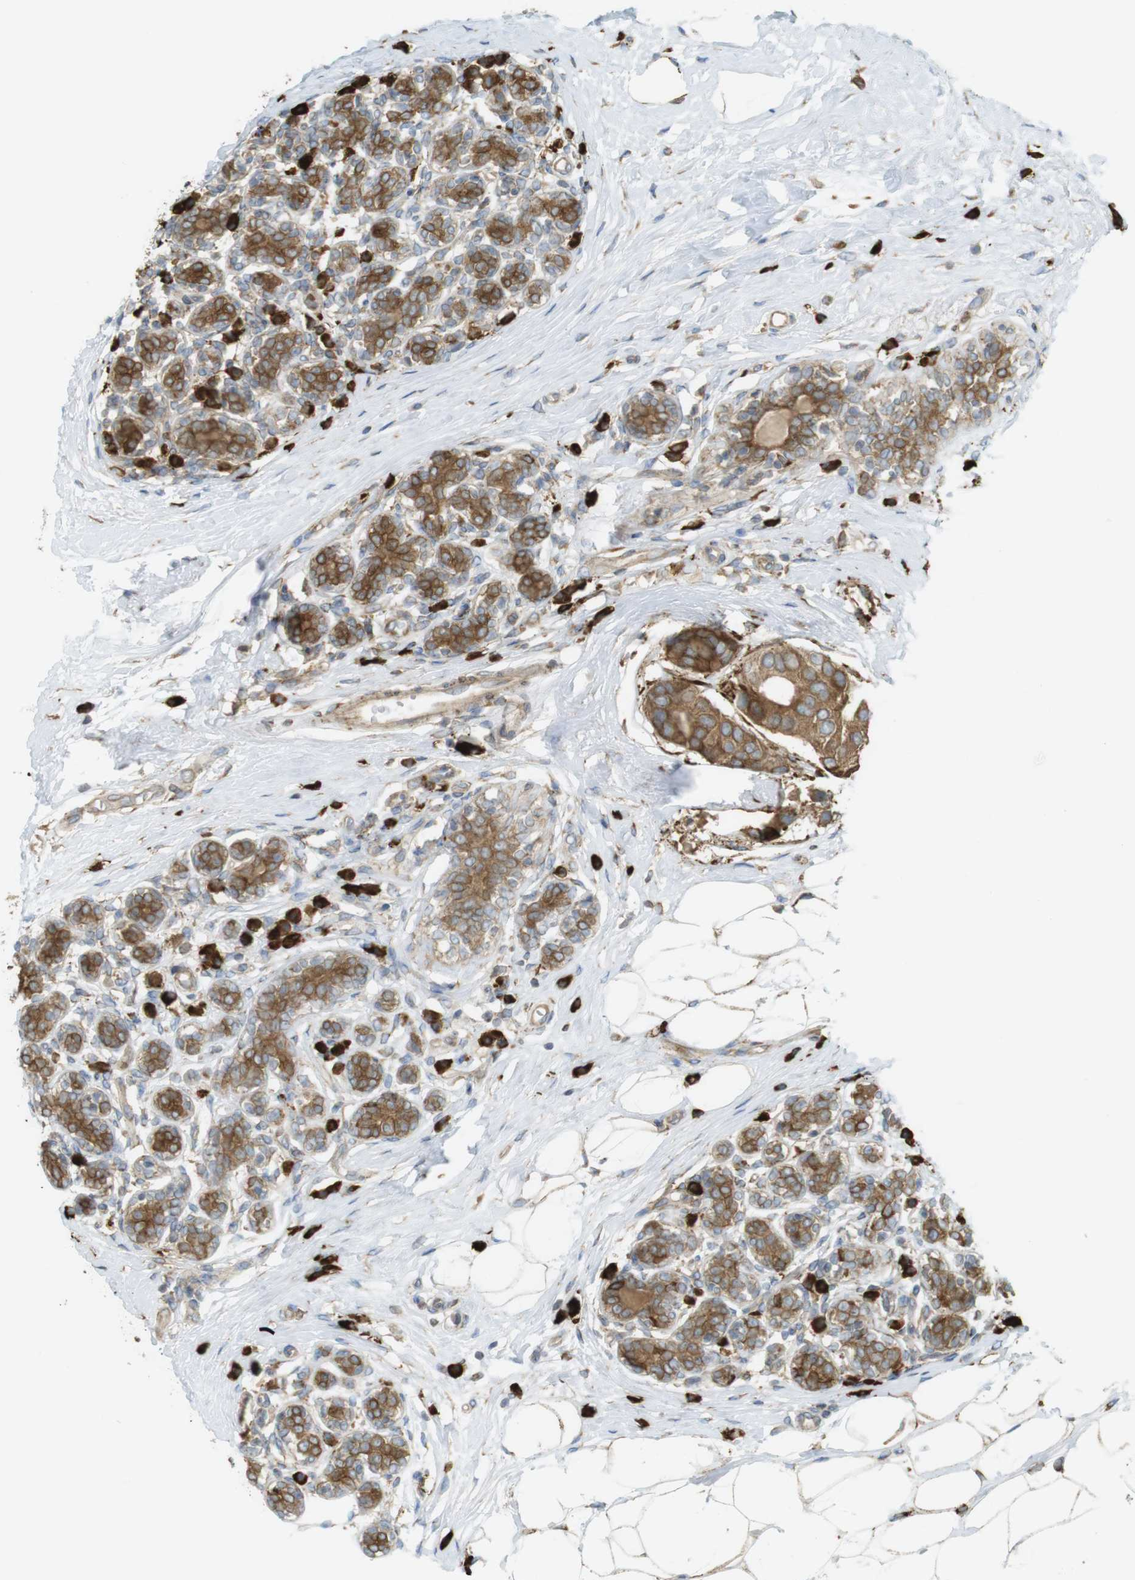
{"staining": {"intensity": "moderate", "quantity": ">75%", "location": "cytoplasmic/membranous"}, "tissue": "breast cancer", "cell_type": "Tumor cells", "image_type": "cancer", "snomed": [{"axis": "morphology", "description": "Normal tissue, NOS"}, {"axis": "morphology", "description": "Duct carcinoma"}, {"axis": "topography", "description": "Breast"}], "caption": "Human intraductal carcinoma (breast) stained for a protein (brown) shows moderate cytoplasmic/membranous positive expression in about >75% of tumor cells.", "gene": "MBOAT2", "patient": {"sex": "female", "age": 39}}